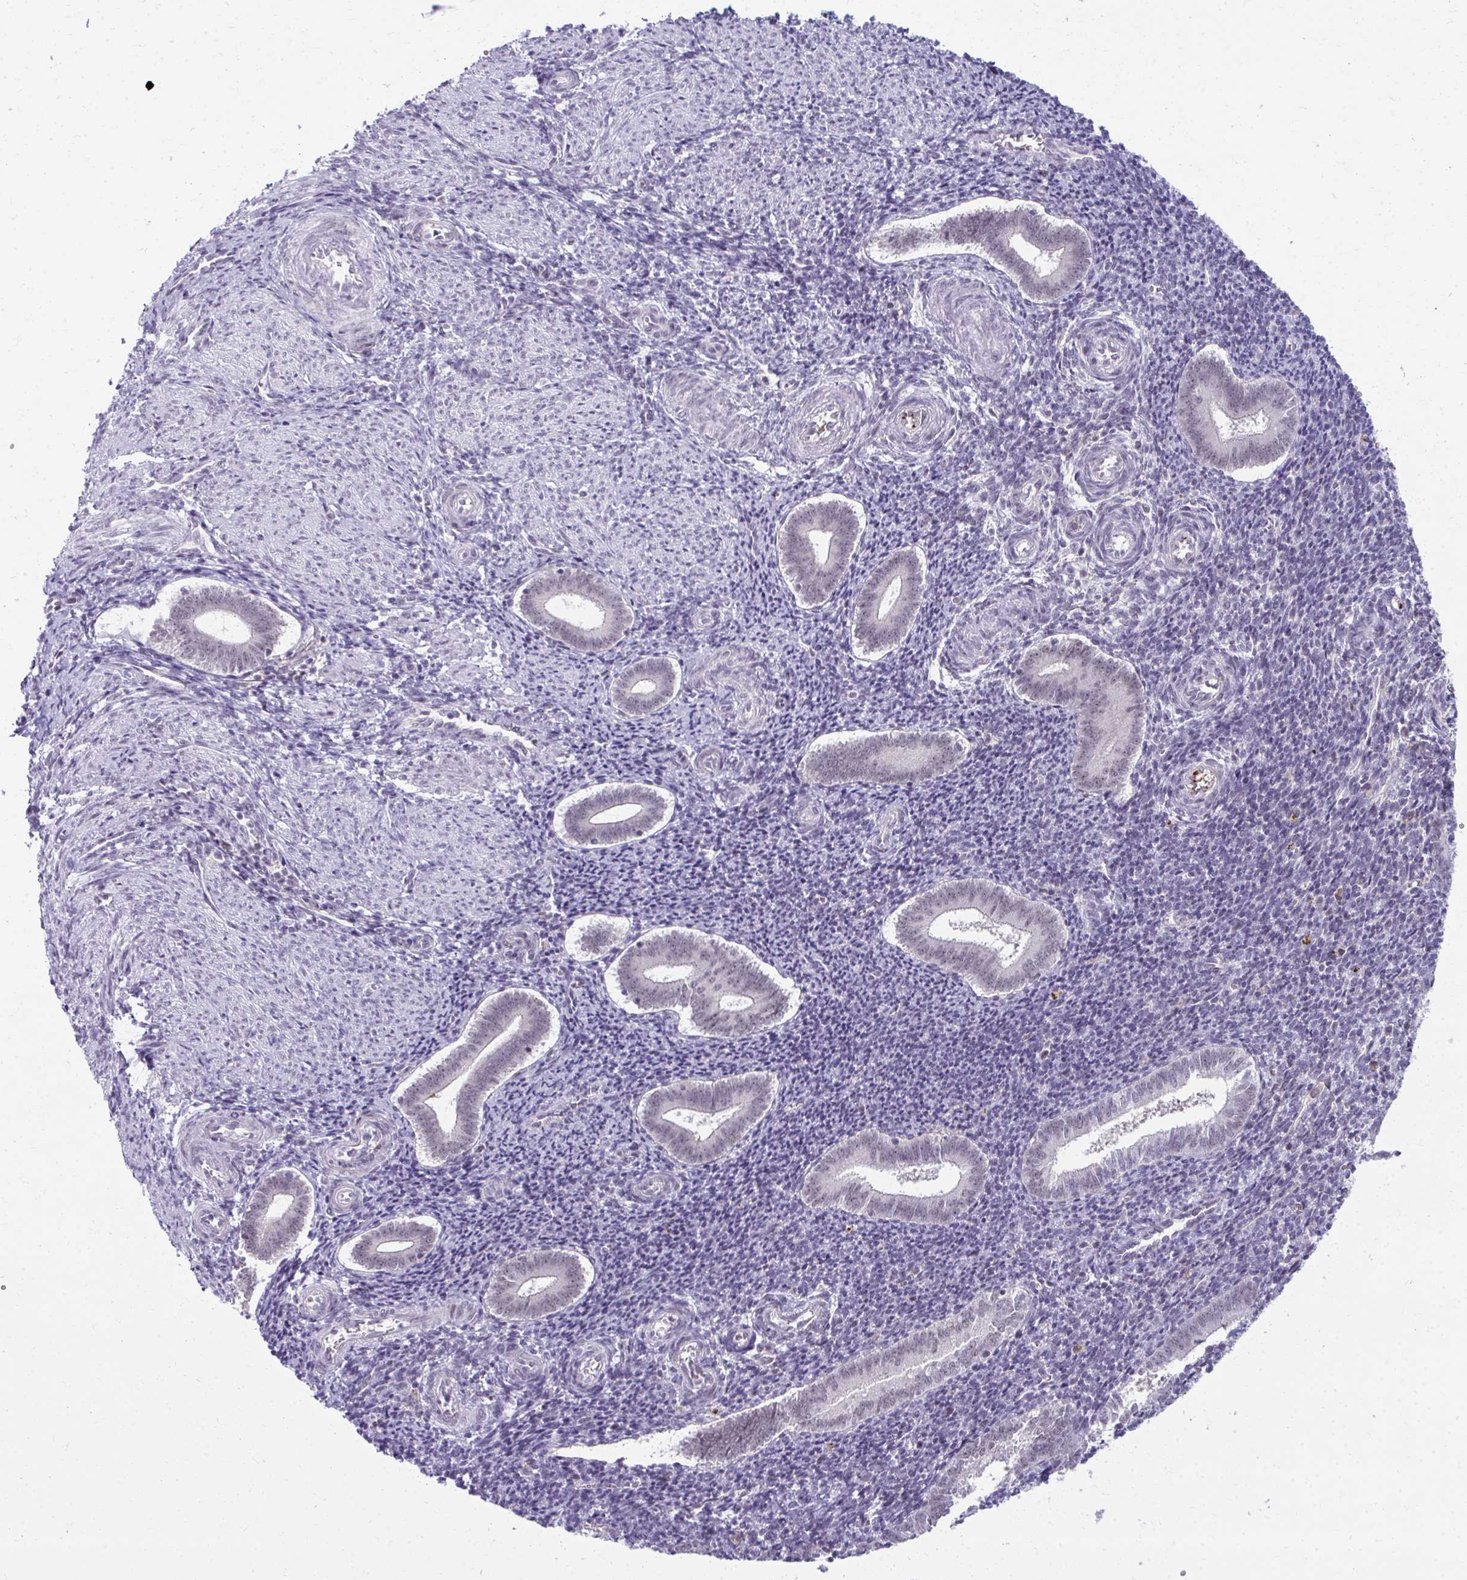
{"staining": {"intensity": "negative", "quantity": "none", "location": "none"}, "tissue": "endometrium", "cell_type": "Cells in endometrial stroma", "image_type": "normal", "snomed": [{"axis": "morphology", "description": "Normal tissue, NOS"}, {"axis": "topography", "description": "Endometrium"}], "caption": "Cells in endometrial stroma show no significant protein expression in unremarkable endometrium.", "gene": "MAF1", "patient": {"sex": "female", "age": 25}}